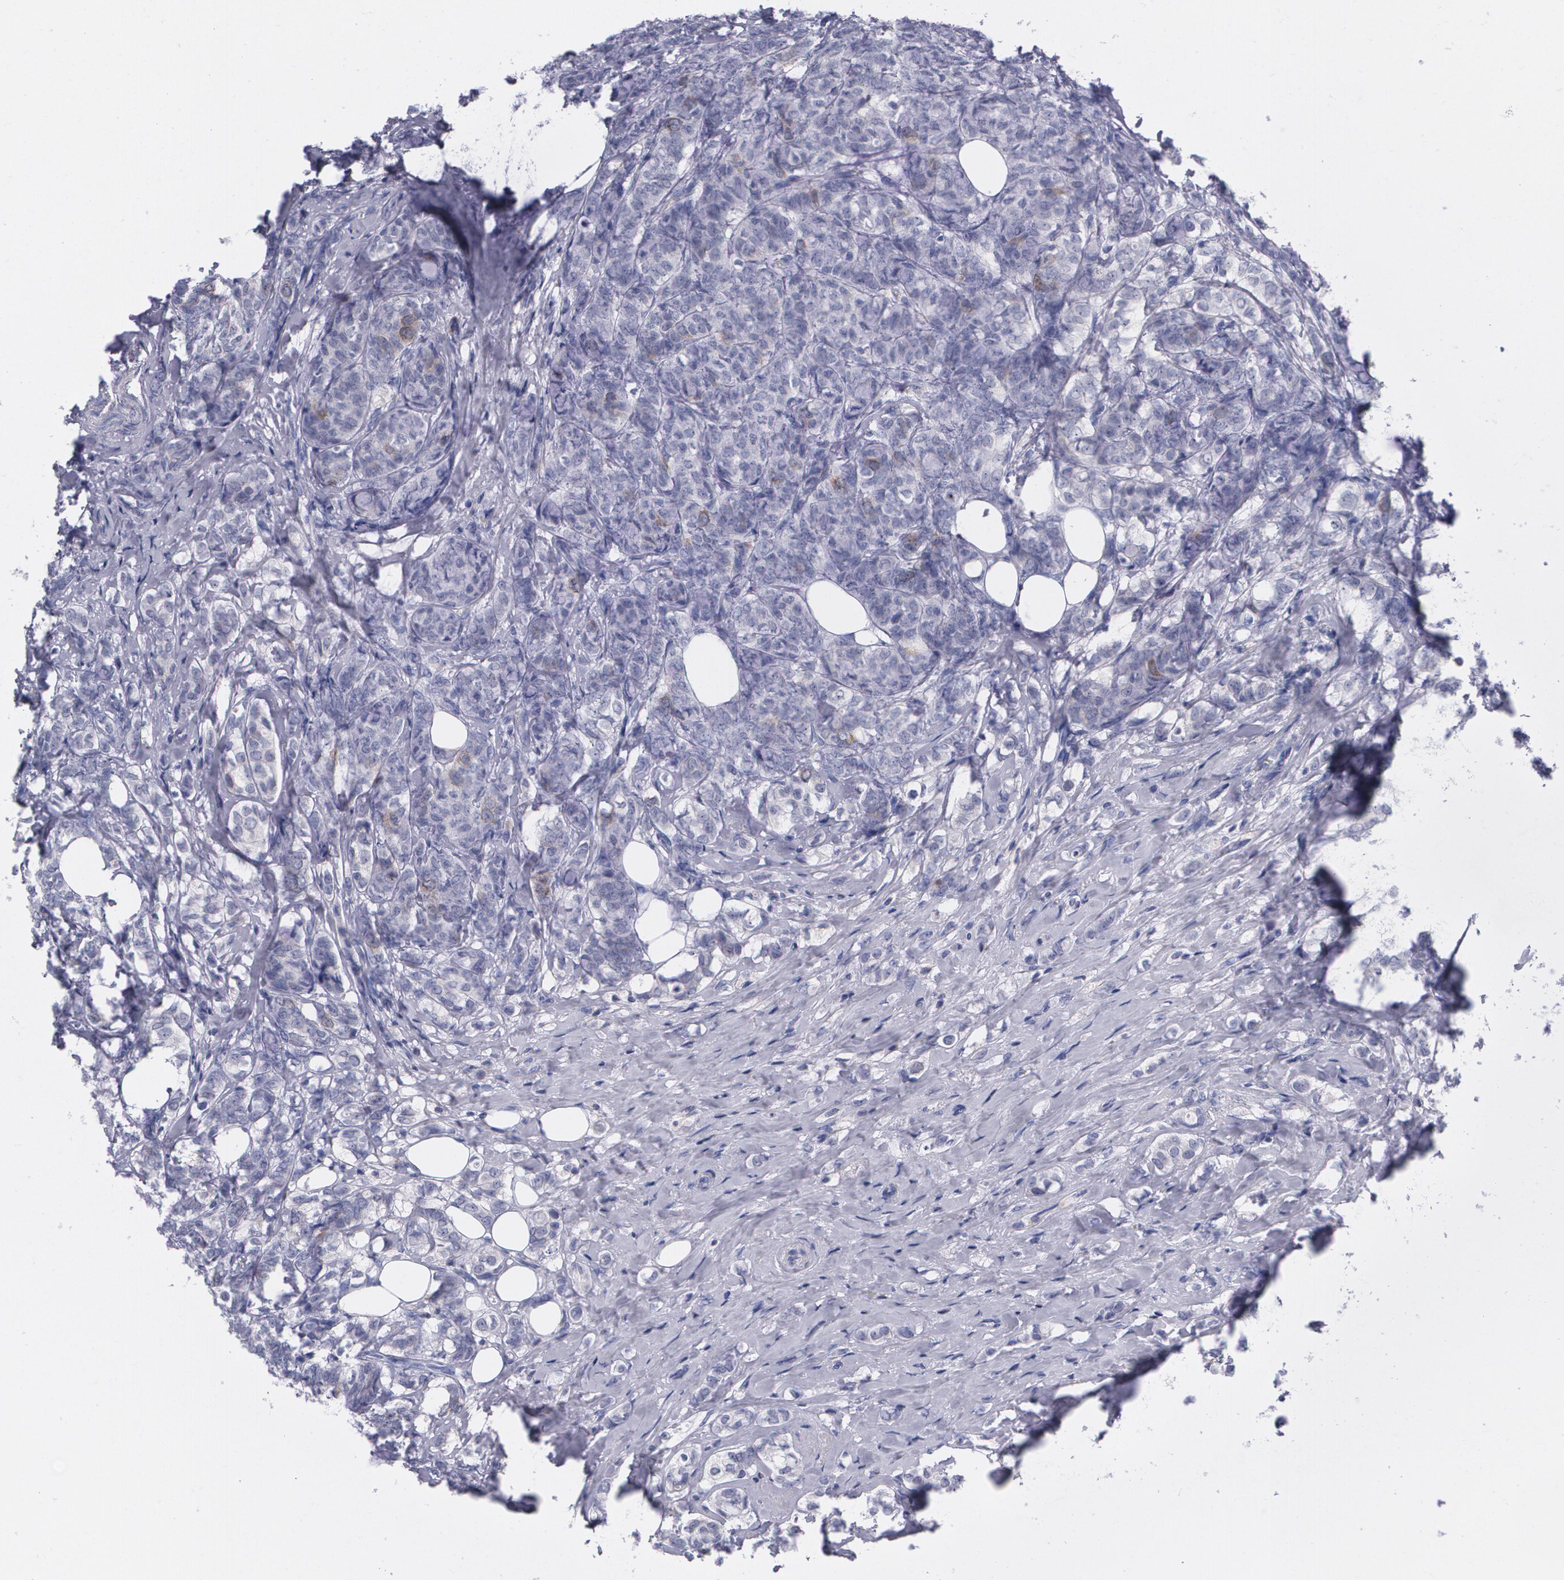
{"staining": {"intensity": "moderate", "quantity": "<25%", "location": "cytoplasmic/membranous"}, "tissue": "breast cancer", "cell_type": "Tumor cells", "image_type": "cancer", "snomed": [{"axis": "morphology", "description": "Lobular carcinoma"}, {"axis": "topography", "description": "Breast"}], "caption": "A brown stain labels moderate cytoplasmic/membranous staining of a protein in breast cancer (lobular carcinoma) tumor cells.", "gene": "HMMR", "patient": {"sex": "female", "age": 60}}